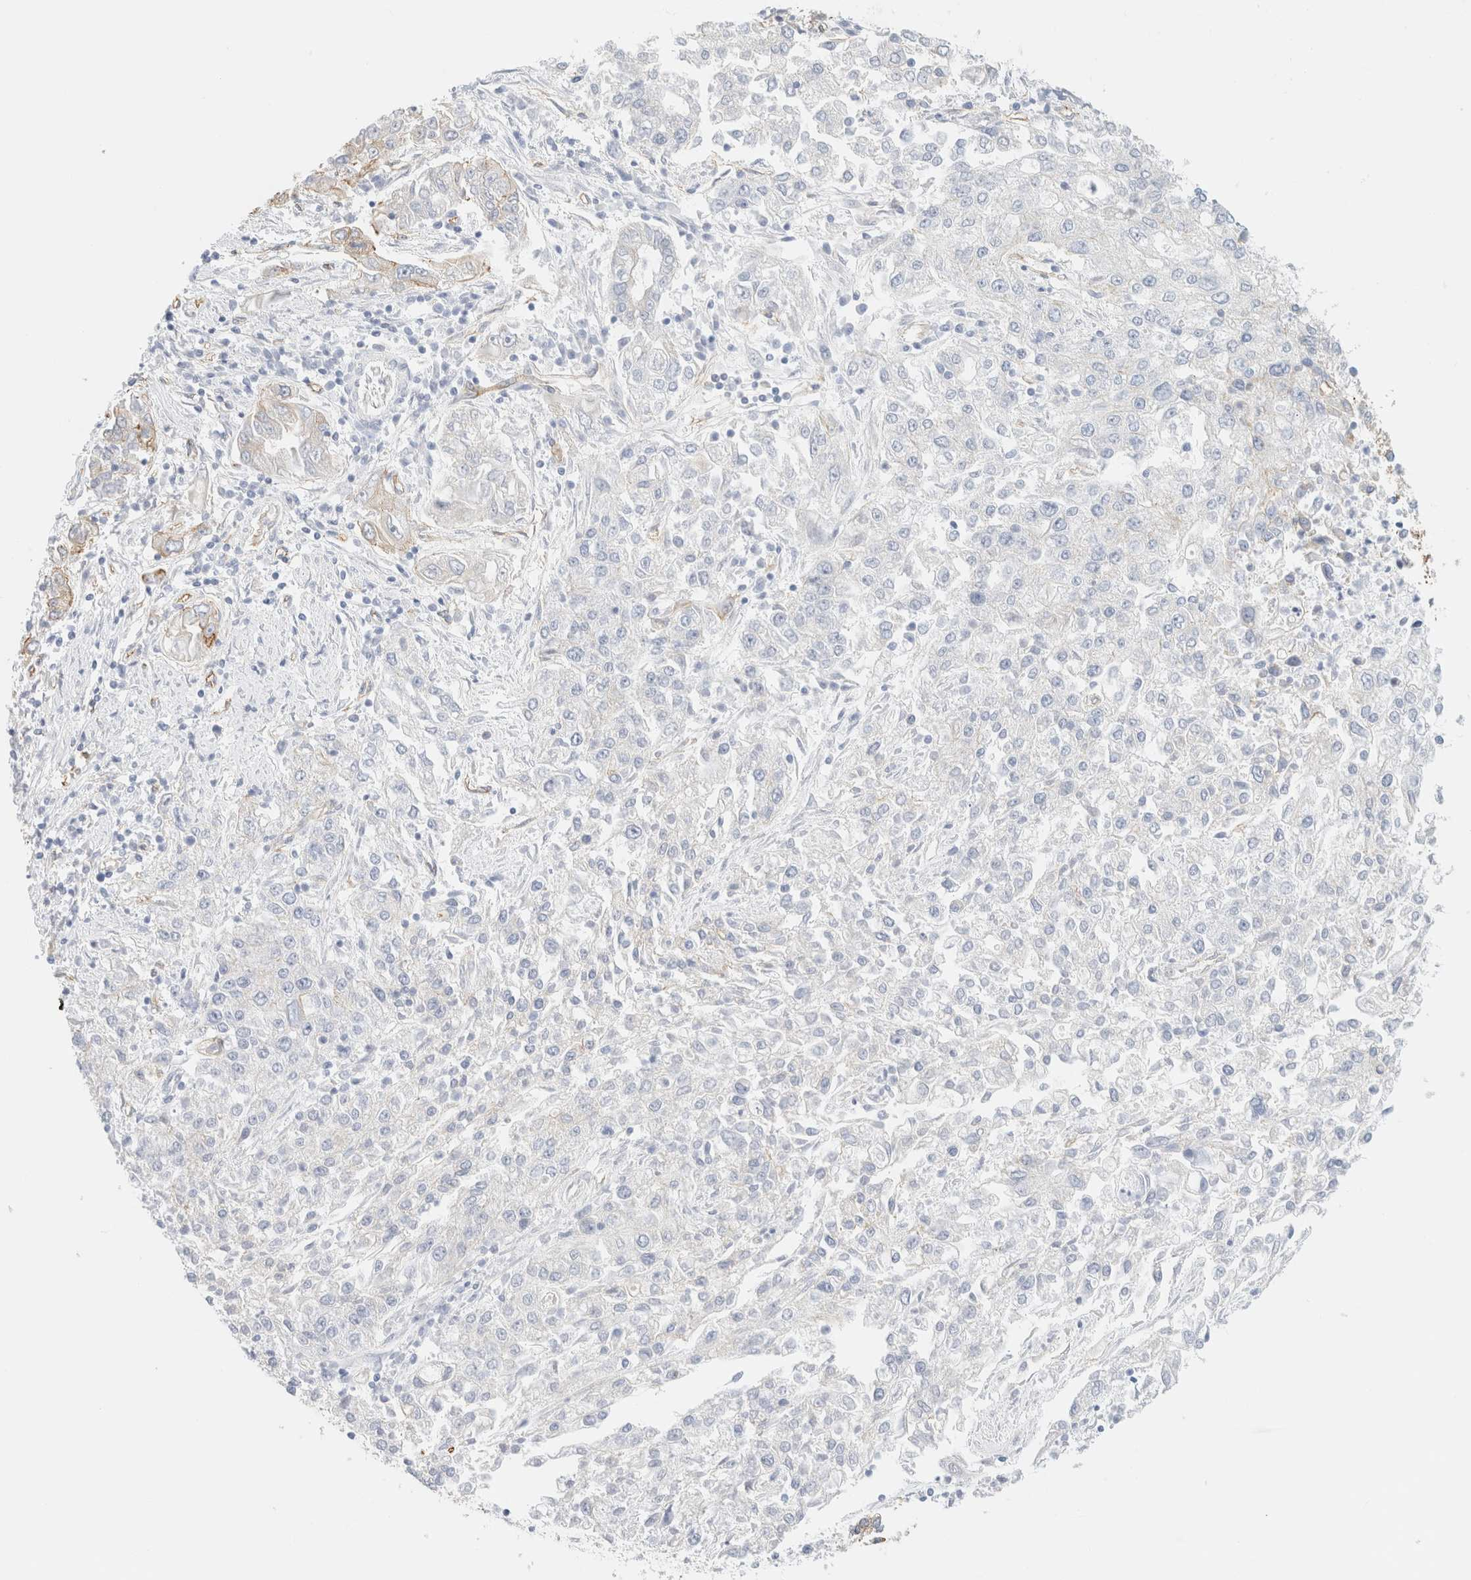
{"staining": {"intensity": "negative", "quantity": "none", "location": "none"}, "tissue": "endometrial cancer", "cell_type": "Tumor cells", "image_type": "cancer", "snomed": [{"axis": "morphology", "description": "Adenocarcinoma, NOS"}, {"axis": "topography", "description": "Endometrium"}], "caption": "Histopathology image shows no significant protein positivity in tumor cells of endometrial cancer.", "gene": "CYB5R4", "patient": {"sex": "female", "age": 49}}